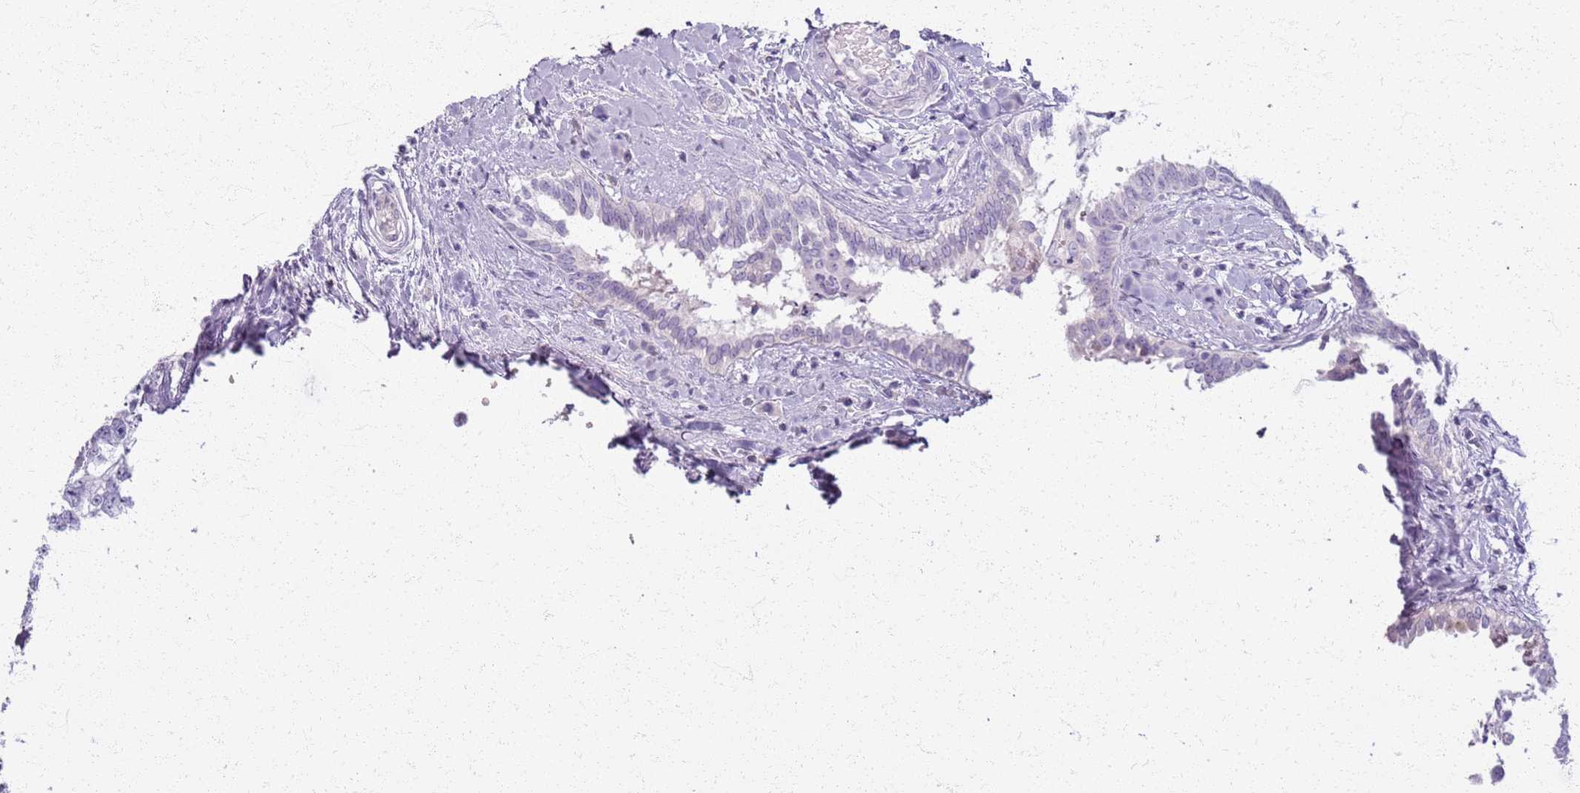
{"staining": {"intensity": "negative", "quantity": "none", "location": "none"}, "tissue": "testis cancer", "cell_type": "Tumor cells", "image_type": "cancer", "snomed": [{"axis": "morphology", "description": "Seminoma, NOS"}, {"axis": "morphology", "description": "Carcinoma, Embryonal, NOS"}, {"axis": "topography", "description": "Testis"}], "caption": "A photomicrograph of human testis cancer (seminoma) is negative for staining in tumor cells. (Stains: DAB IHC with hematoxylin counter stain, Microscopy: brightfield microscopy at high magnification).", "gene": "CSRP3", "patient": {"sex": "male", "age": 29}}